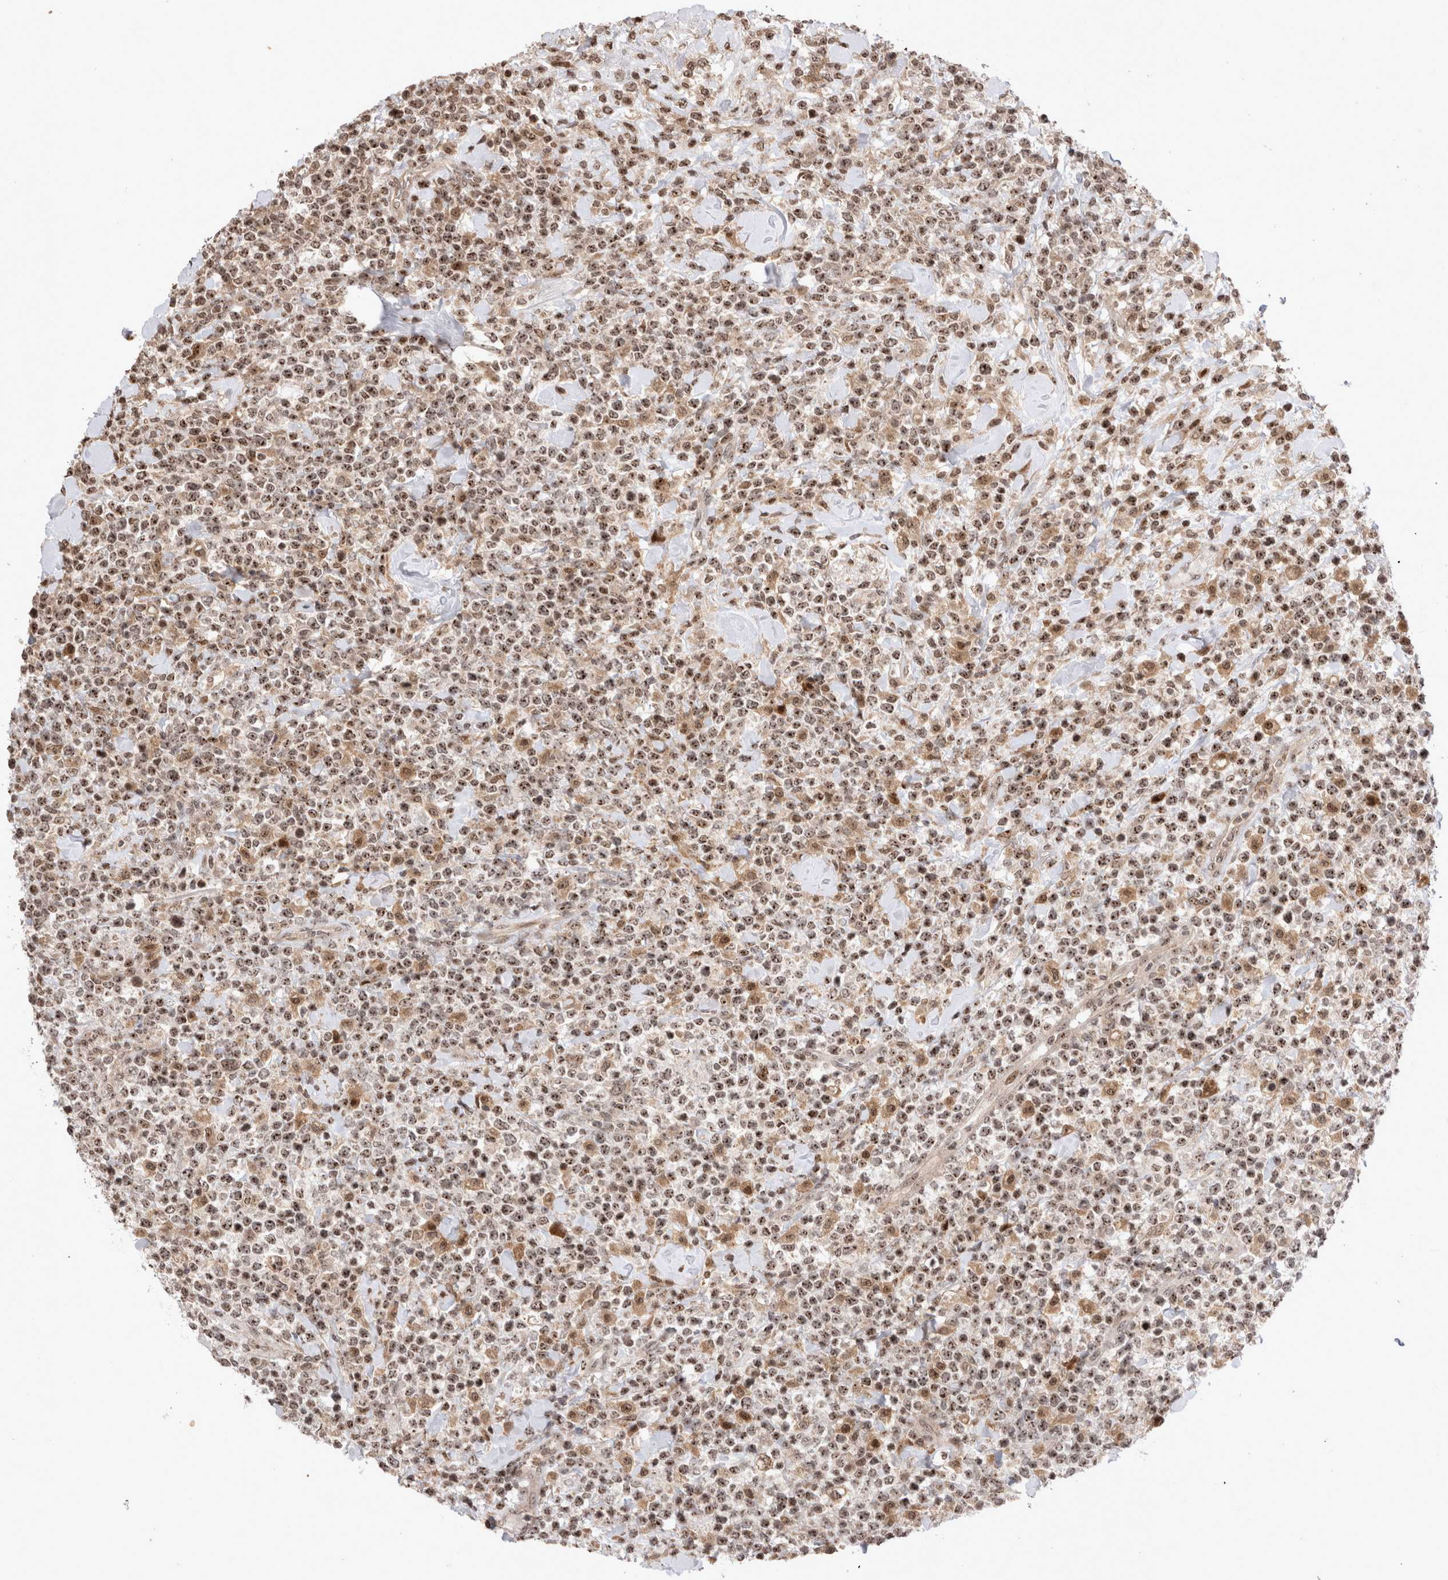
{"staining": {"intensity": "strong", "quantity": ">75%", "location": "nuclear"}, "tissue": "lymphoma", "cell_type": "Tumor cells", "image_type": "cancer", "snomed": [{"axis": "morphology", "description": "Malignant lymphoma, non-Hodgkin's type, High grade"}, {"axis": "topography", "description": "Colon"}], "caption": "There is high levels of strong nuclear positivity in tumor cells of lymphoma, as demonstrated by immunohistochemical staining (brown color).", "gene": "STK11", "patient": {"sex": "female", "age": 53}}